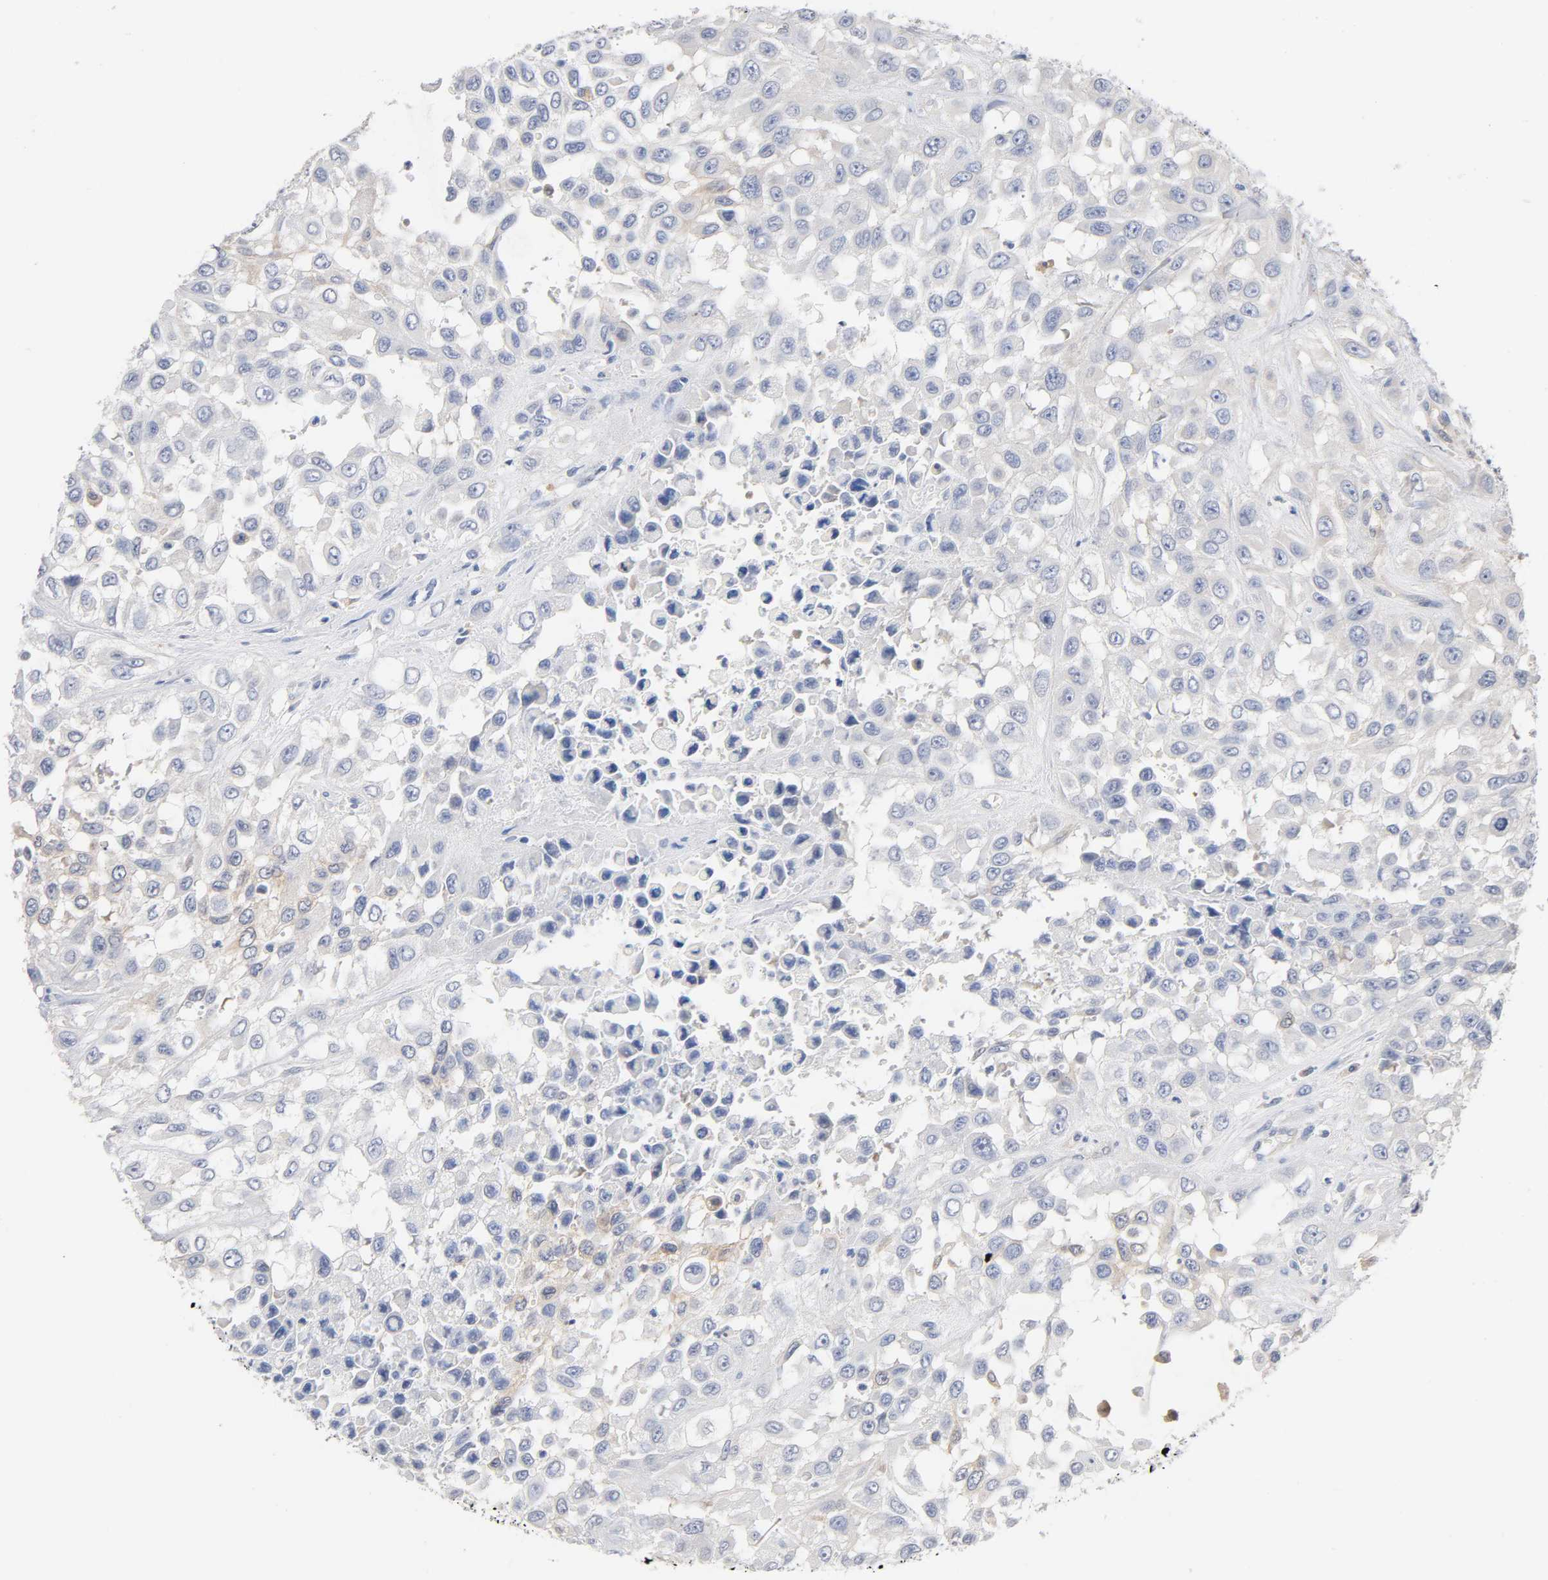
{"staining": {"intensity": "weak", "quantity": "<25%", "location": "cytoplasmic/membranous"}, "tissue": "urothelial cancer", "cell_type": "Tumor cells", "image_type": "cancer", "snomed": [{"axis": "morphology", "description": "Urothelial carcinoma, High grade"}, {"axis": "topography", "description": "Urinary bladder"}], "caption": "Immunohistochemical staining of urothelial carcinoma (high-grade) displays no significant staining in tumor cells.", "gene": "MALT1", "patient": {"sex": "male", "age": 57}}